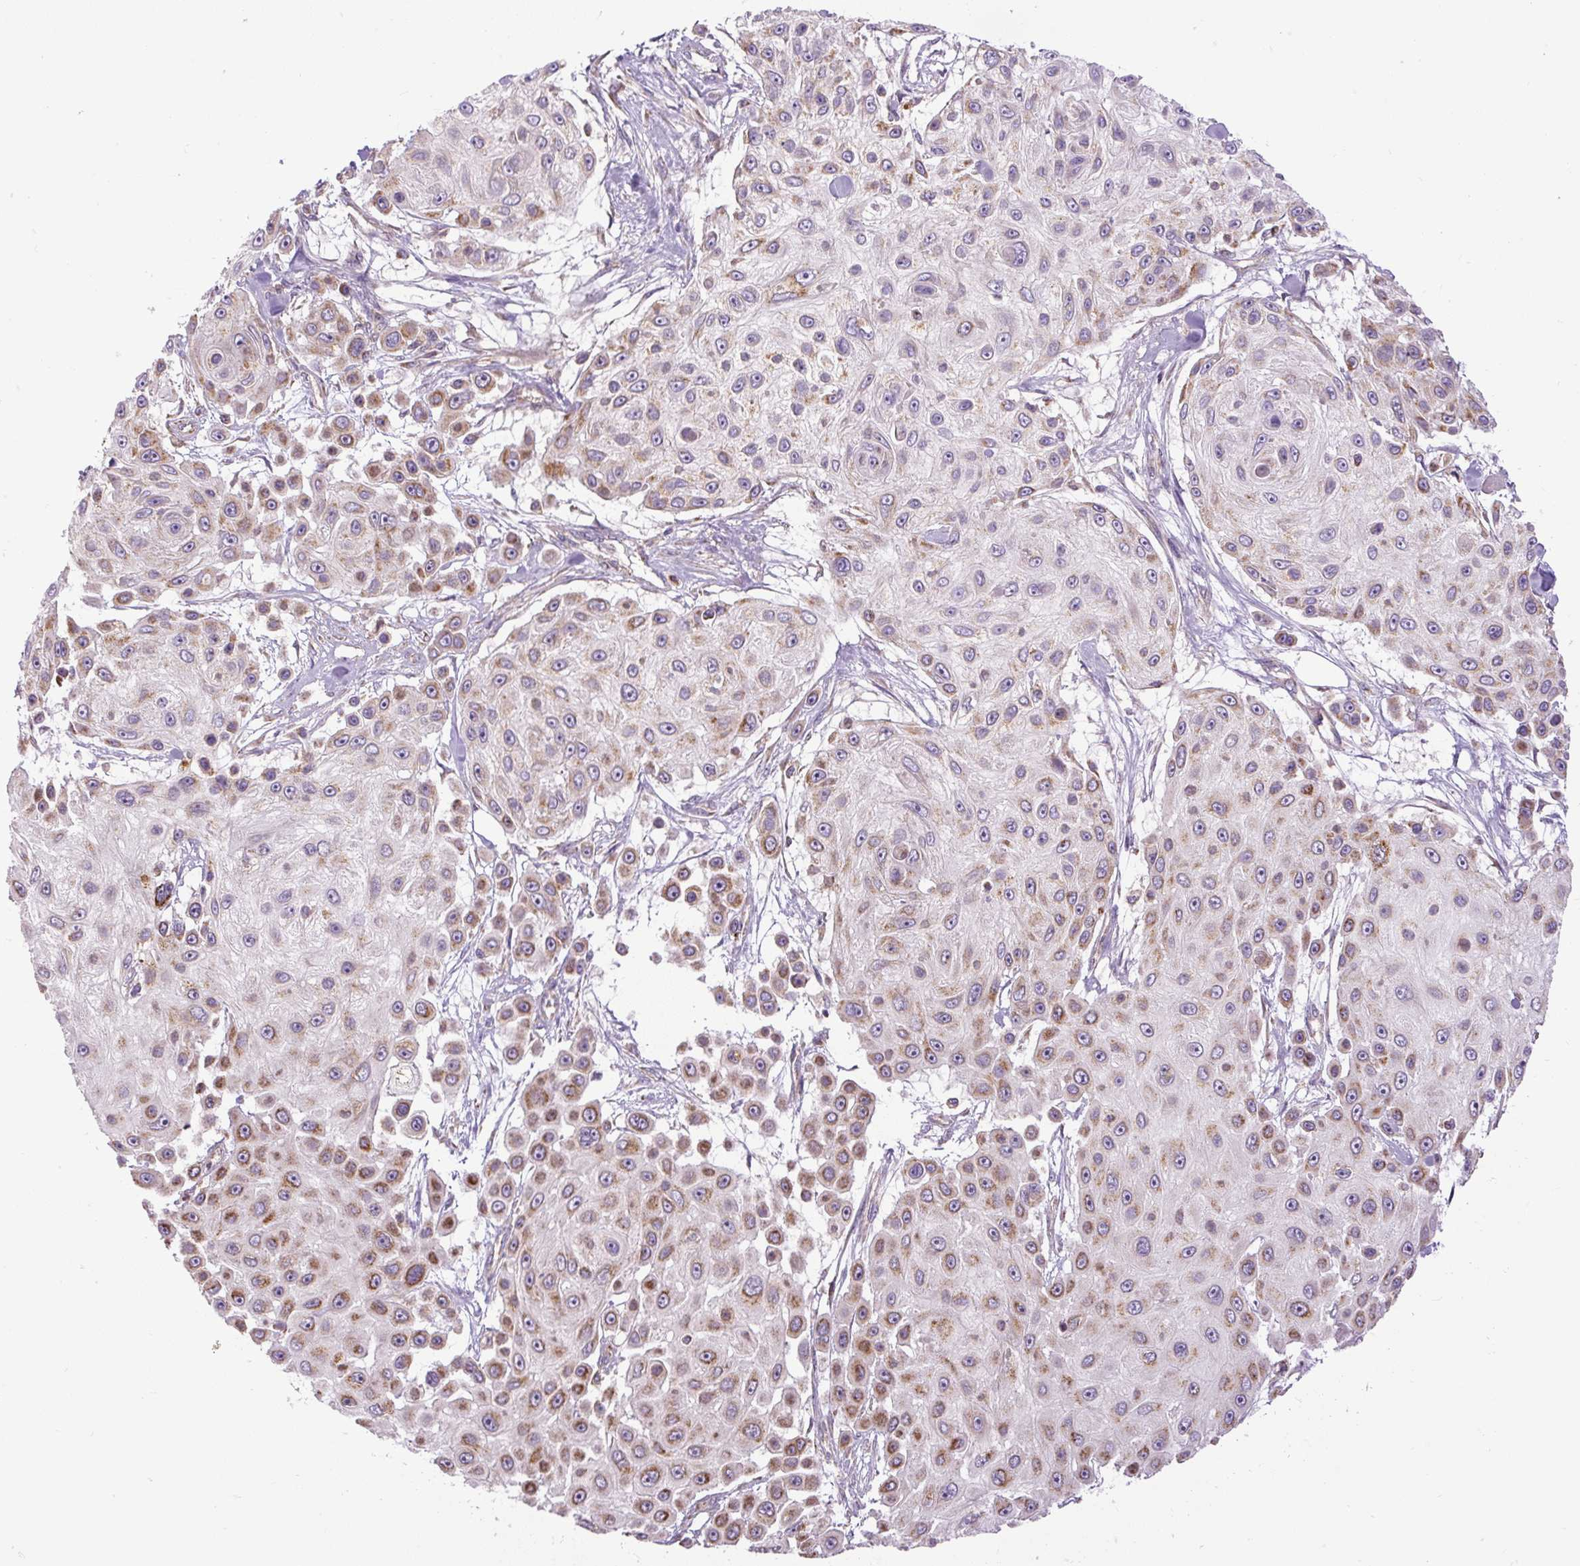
{"staining": {"intensity": "moderate", "quantity": "25%-75%", "location": "cytoplasmic/membranous"}, "tissue": "skin cancer", "cell_type": "Tumor cells", "image_type": "cancer", "snomed": [{"axis": "morphology", "description": "Squamous cell carcinoma, NOS"}, {"axis": "topography", "description": "Skin"}], "caption": "DAB immunohistochemical staining of skin cancer (squamous cell carcinoma) displays moderate cytoplasmic/membranous protein positivity in approximately 25%-75% of tumor cells.", "gene": "TM2D3", "patient": {"sex": "male", "age": 67}}